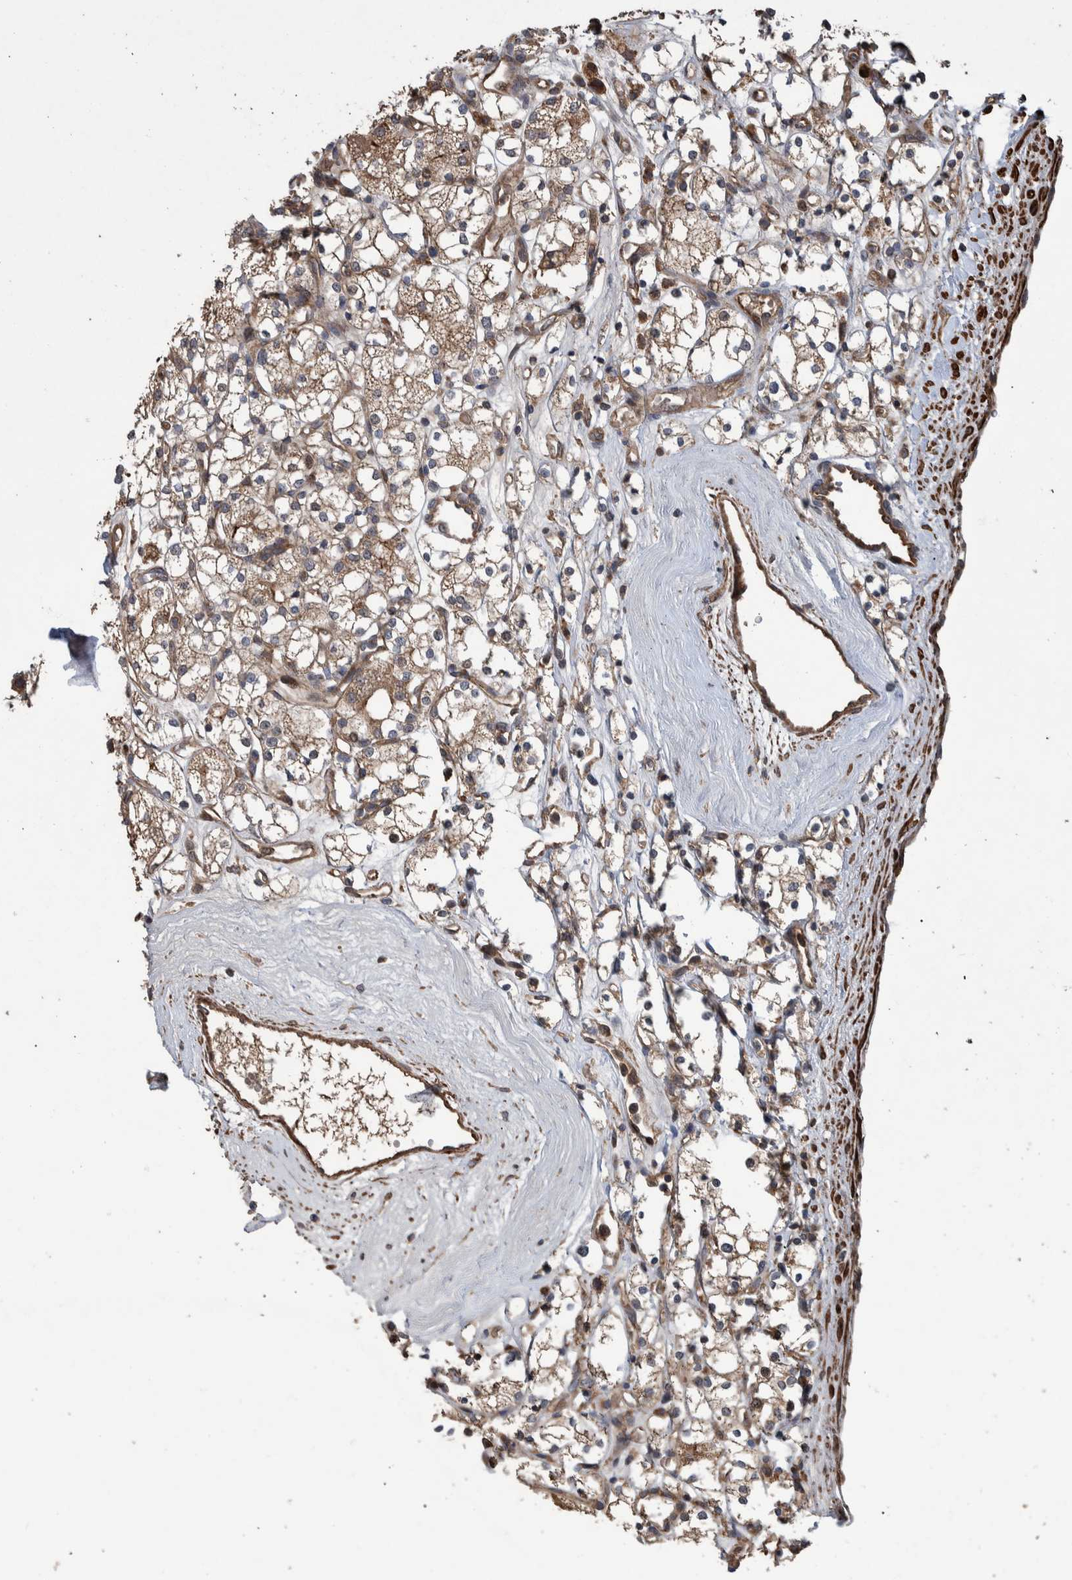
{"staining": {"intensity": "weak", "quantity": ">75%", "location": "cytoplasmic/membranous"}, "tissue": "renal cancer", "cell_type": "Tumor cells", "image_type": "cancer", "snomed": [{"axis": "morphology", "description": "Adenocarcinoma, NOS"}, {"axis": "topography", "description": "Kidney"}], "caption": "Renal cancer (adenocarcinoma) stained for a protein exhibits weak cytoplasmic/membranous positivity in tumor cells. (DAB = brown stain, brightfield microscopy at high magnification).", "gene": "B3GNTL1", "patient": {"sex": "male", "age": 77}}